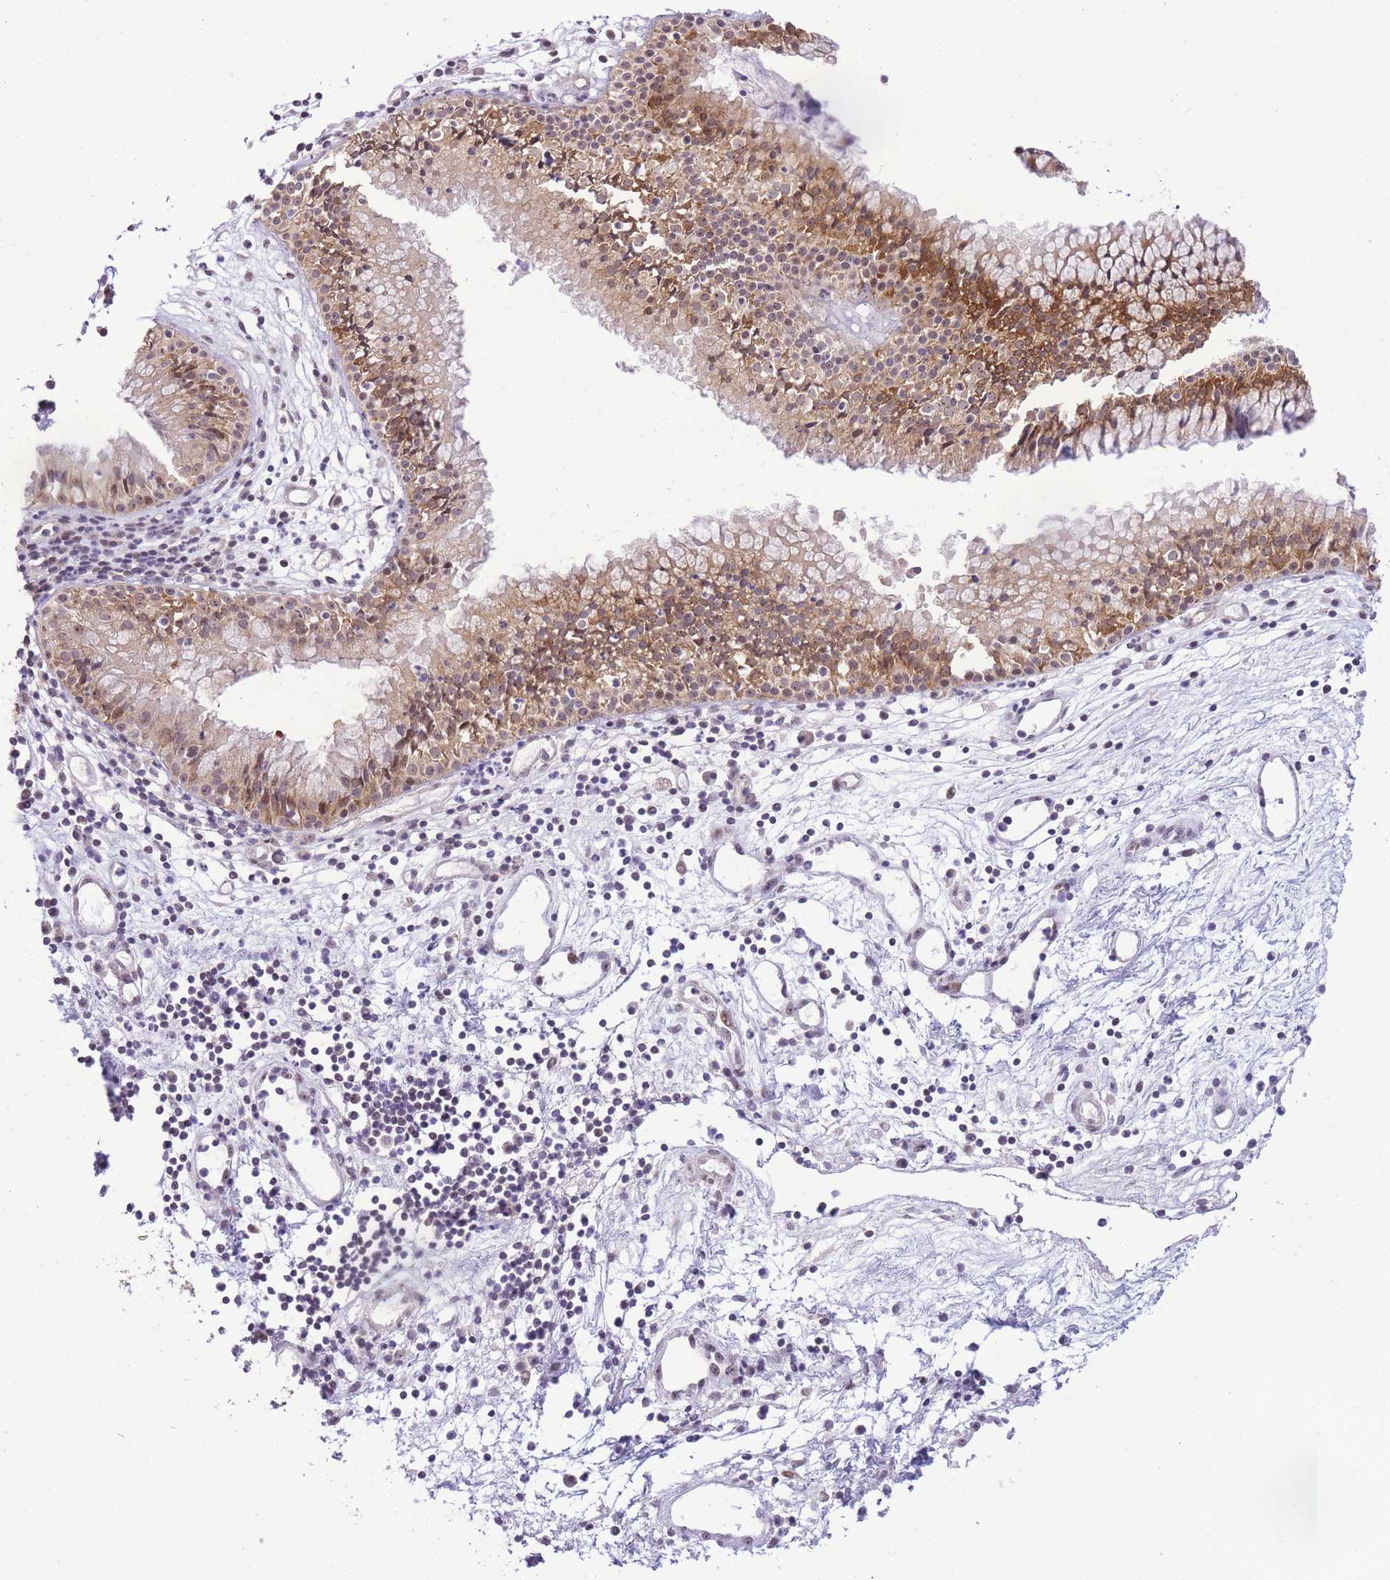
{"staining": {"intensity": "moderate", "quantity": ">75%", "location": "cytoplasmic/membranous,nuclear"}, "tissue": "nasopharynx", "cell_type": "Respiratory epithelial cells", "image_type": "normal", "snomed": [{"axis": "morphology", "description": "Normal tissue, NOS"}, {"axis": "topography", "description": "Nasopharynx"}], "caption": "DAB (3,3'-diaminobenzidine) immunohistochemical staining of unremarkable nasopharynx demonstrates moderate cytoplasmic/membranous,nuclear protein staining in approximately >75% of respiratory epithelial cells.", "gene": "STK39", "patient": {"sex": "male", "age": 82}}